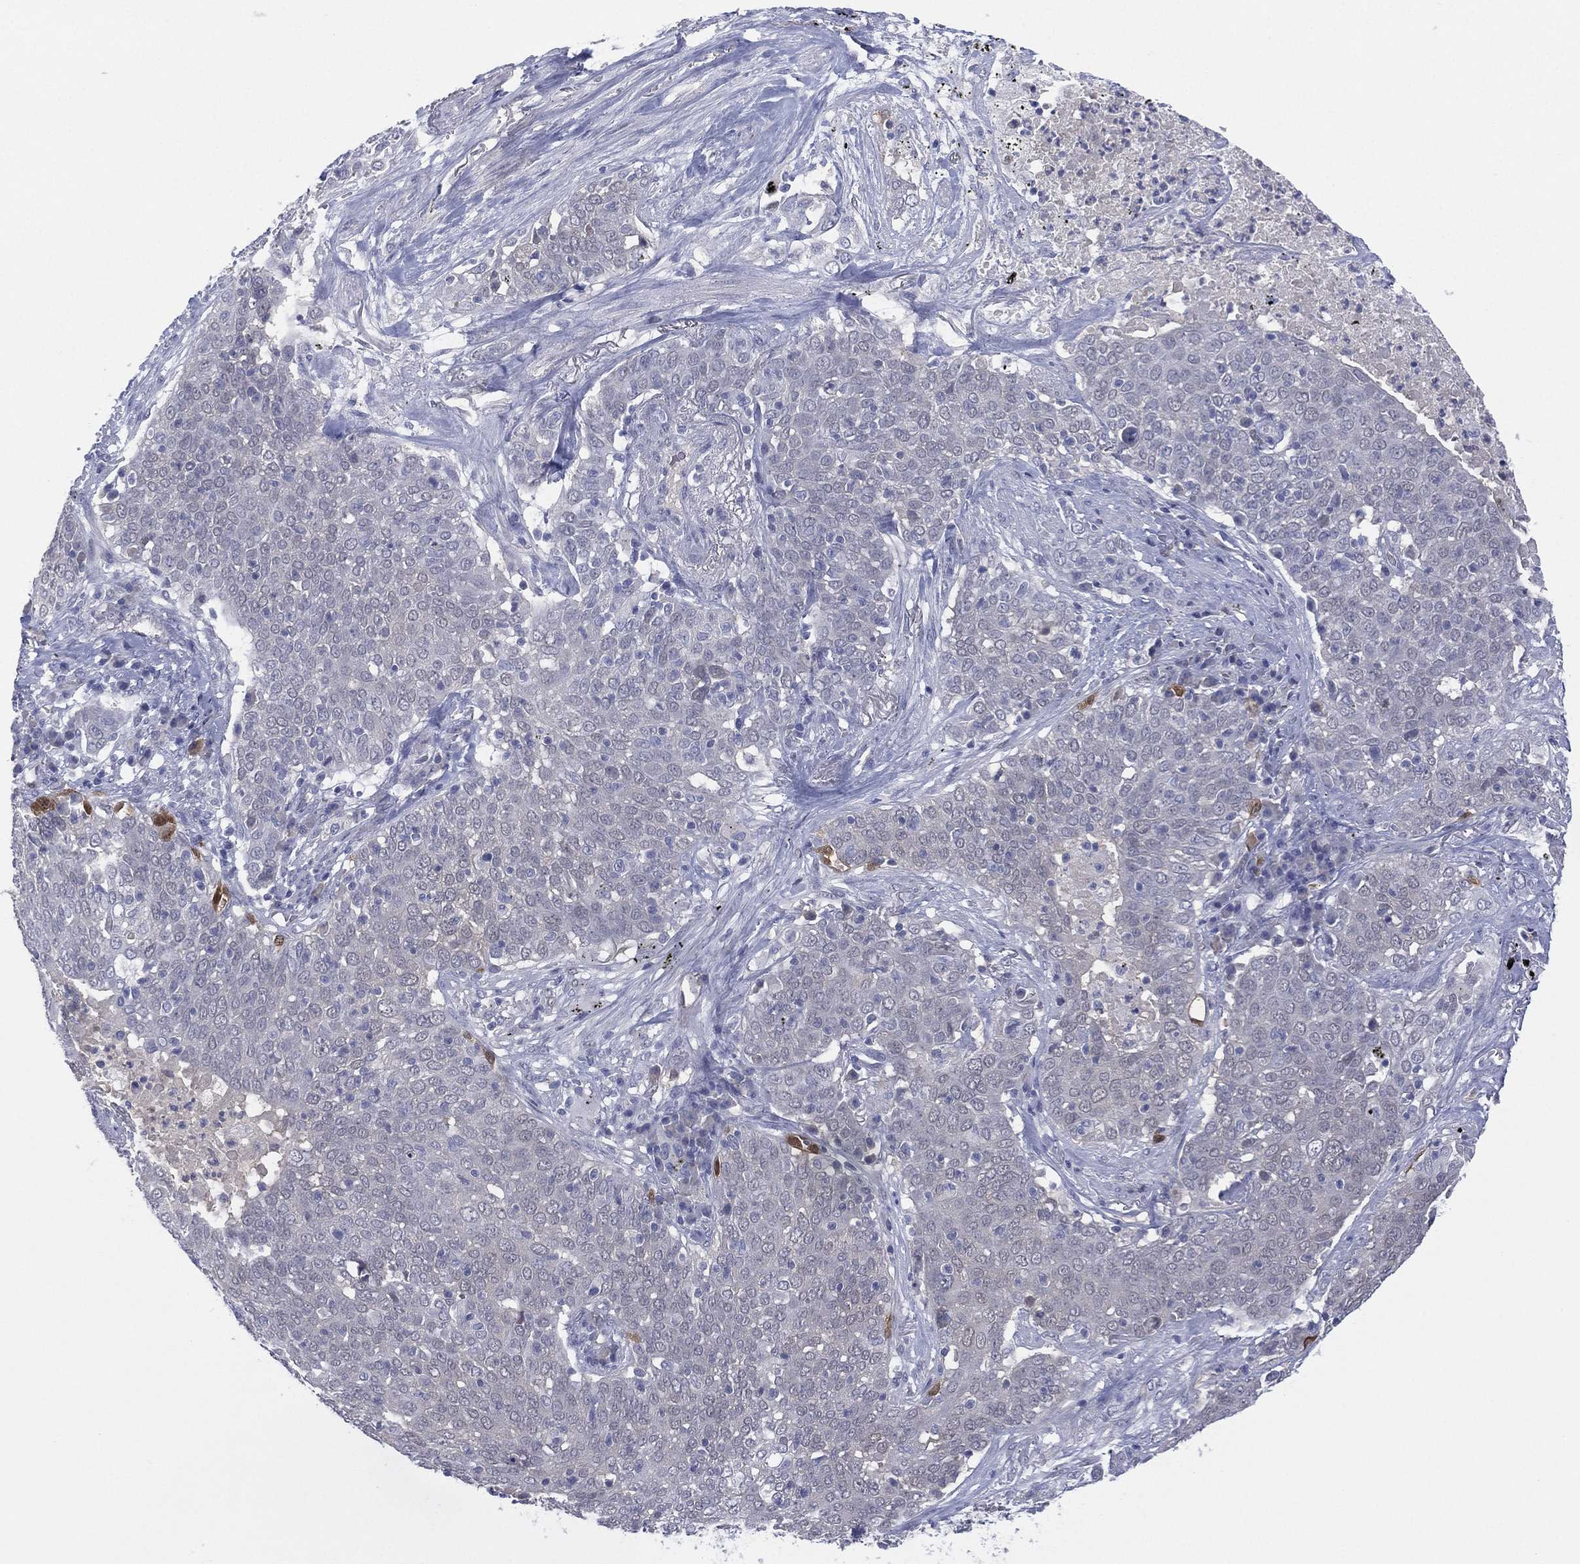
{"staining": {"intensity": "negative", "quantity": "none", "location": "none"}, "tissue": "lung cancer", "cell_type": "Tumor cells", "image_type": "cancer", "snomed": [{"axis": "morphology", "description": "Squamous cell carcinoma, NOS"}, {"axis": "topography", "description": "Lung"}], "caption": "Immunohistochemistry photomicrograph of neoplastic tissue: lung cancer (squamous cell carcinoma) stained with DAB displays no significant protein expression in tumor cells.", "gene": "DDAH1", "patient": {"sex": "male", "age": 82}}